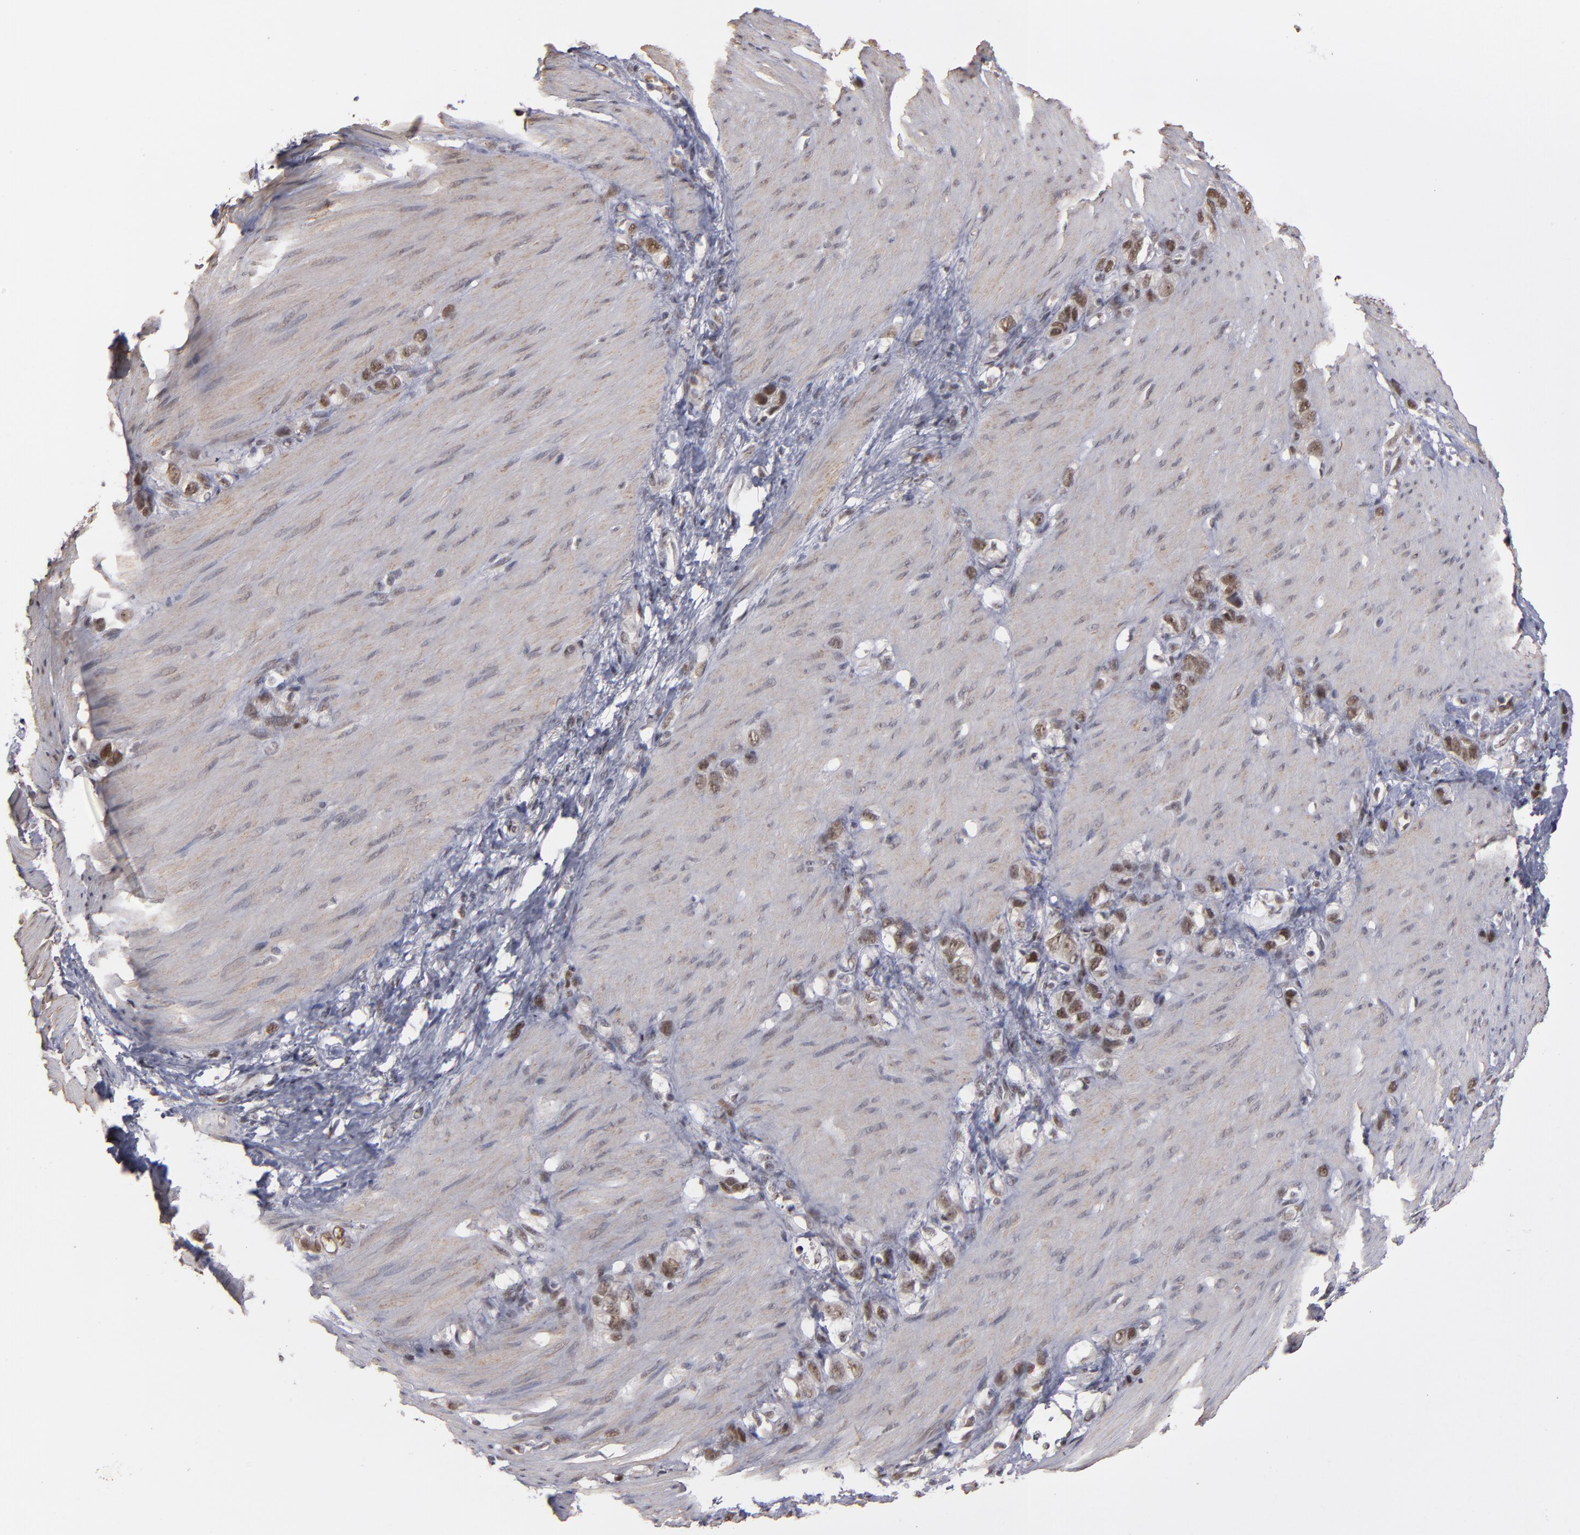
{"staining": {"intensity": "moderate", "quantity": "25%-75%", "location": "nuclear"}, "tissue": "stomach cancer", "cell_type": "Tumor cells", "image_type": "cancer", "snomed": [{"axis": "morphology", "description": "Normal tissue, NOS"}, {"axis": "morphology", "description": "Adenocarcinoma, NOS"}, {"axis": "morphology", "description": "Adenocarcinoma, High grade"}, {"axis": "topography", "description": "Stomach, upper"}, {"axis": "topography", "description": "Stomach"}], "caption": "Protein staining by immunohistochemistry displays moderate nuclear positivity in about 25%-75% of tumor cells in stomach cancer.", "gene": "ZNF234", "patient": {"sex": "female", "age": 65}}